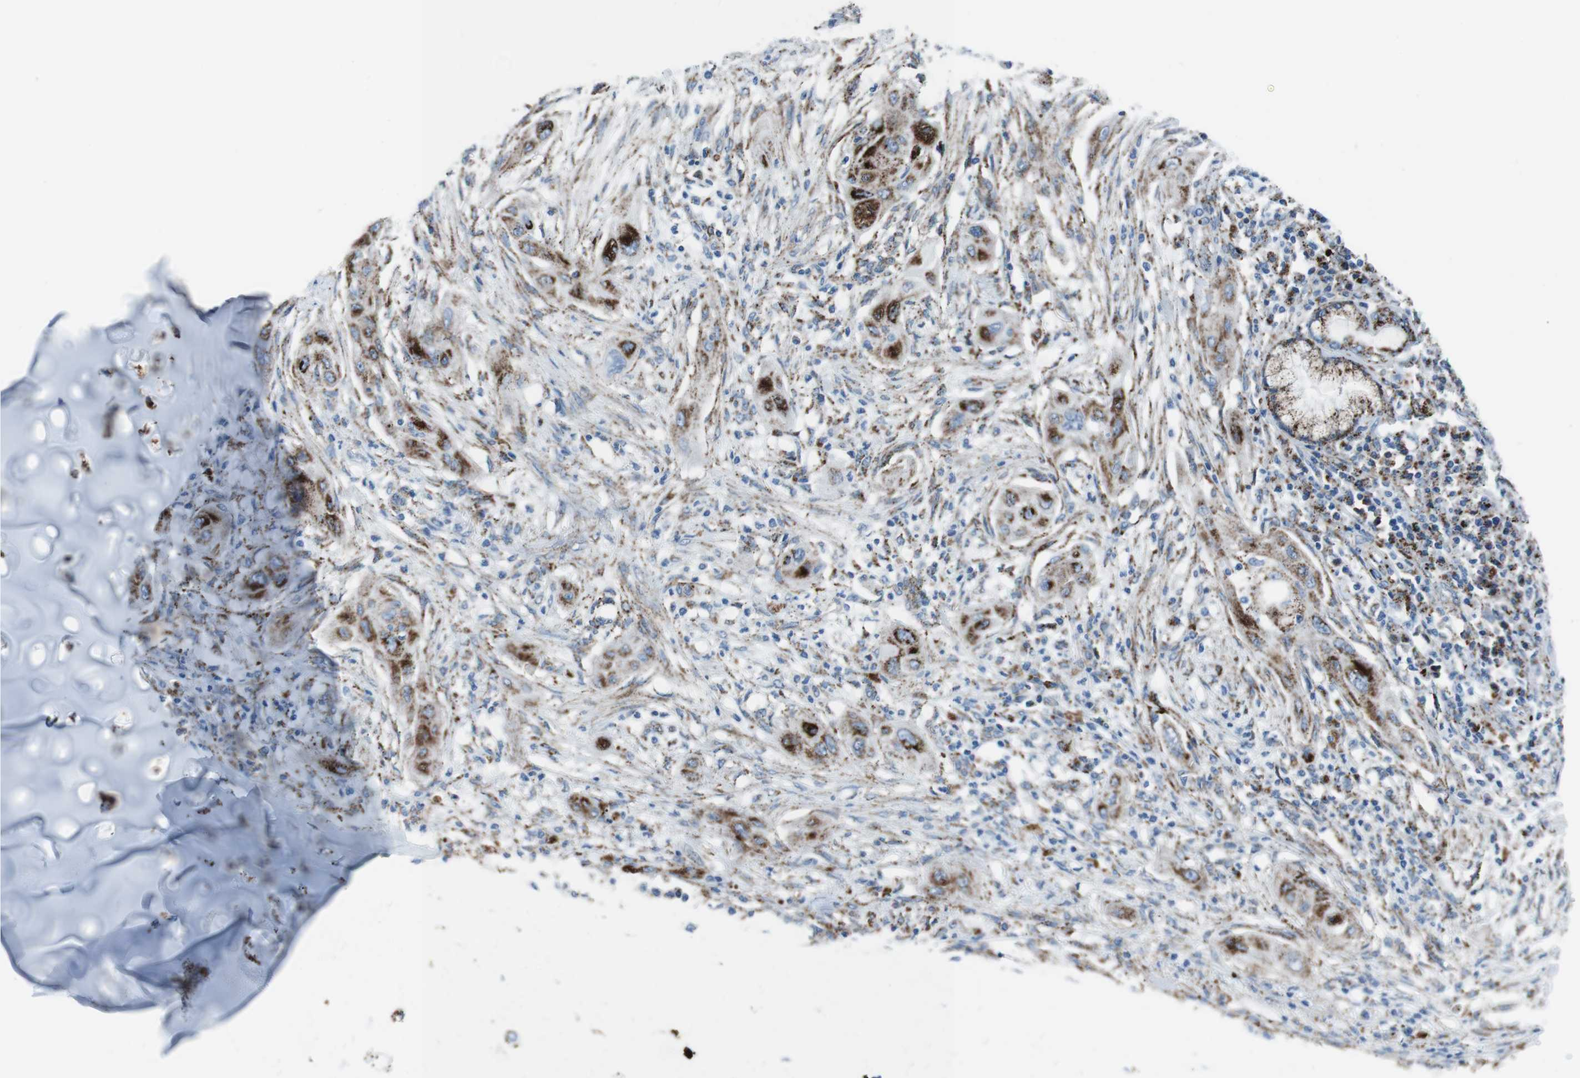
{"staining": {"intensity": "strong", "quantity": ">75%", "location": "cytoplasmic/membranous"}, "tissue": "lung cancer", "cell_type": "Tumor cells", "image_type": "cancer", "snomed": [{"axis": "morphology", "description": "Squamous cell carcinoma, NOS"}, {"axis": "topography", "description": "Lung"}], "caption": "High-magnification brightfield microscopy of squamous cell carcinoma (lung) stained with DAB (brown) and counterstained with hematoxylin (blue). tumor cells exhibit strong cytoplasmic/membranous staining is present in approximately>75% of cells. The protein of interest is shown in brown color, while the nuclei are stained blue.", "gene": "SCARB2", "patient": {"sex": "female", "age": 47}}